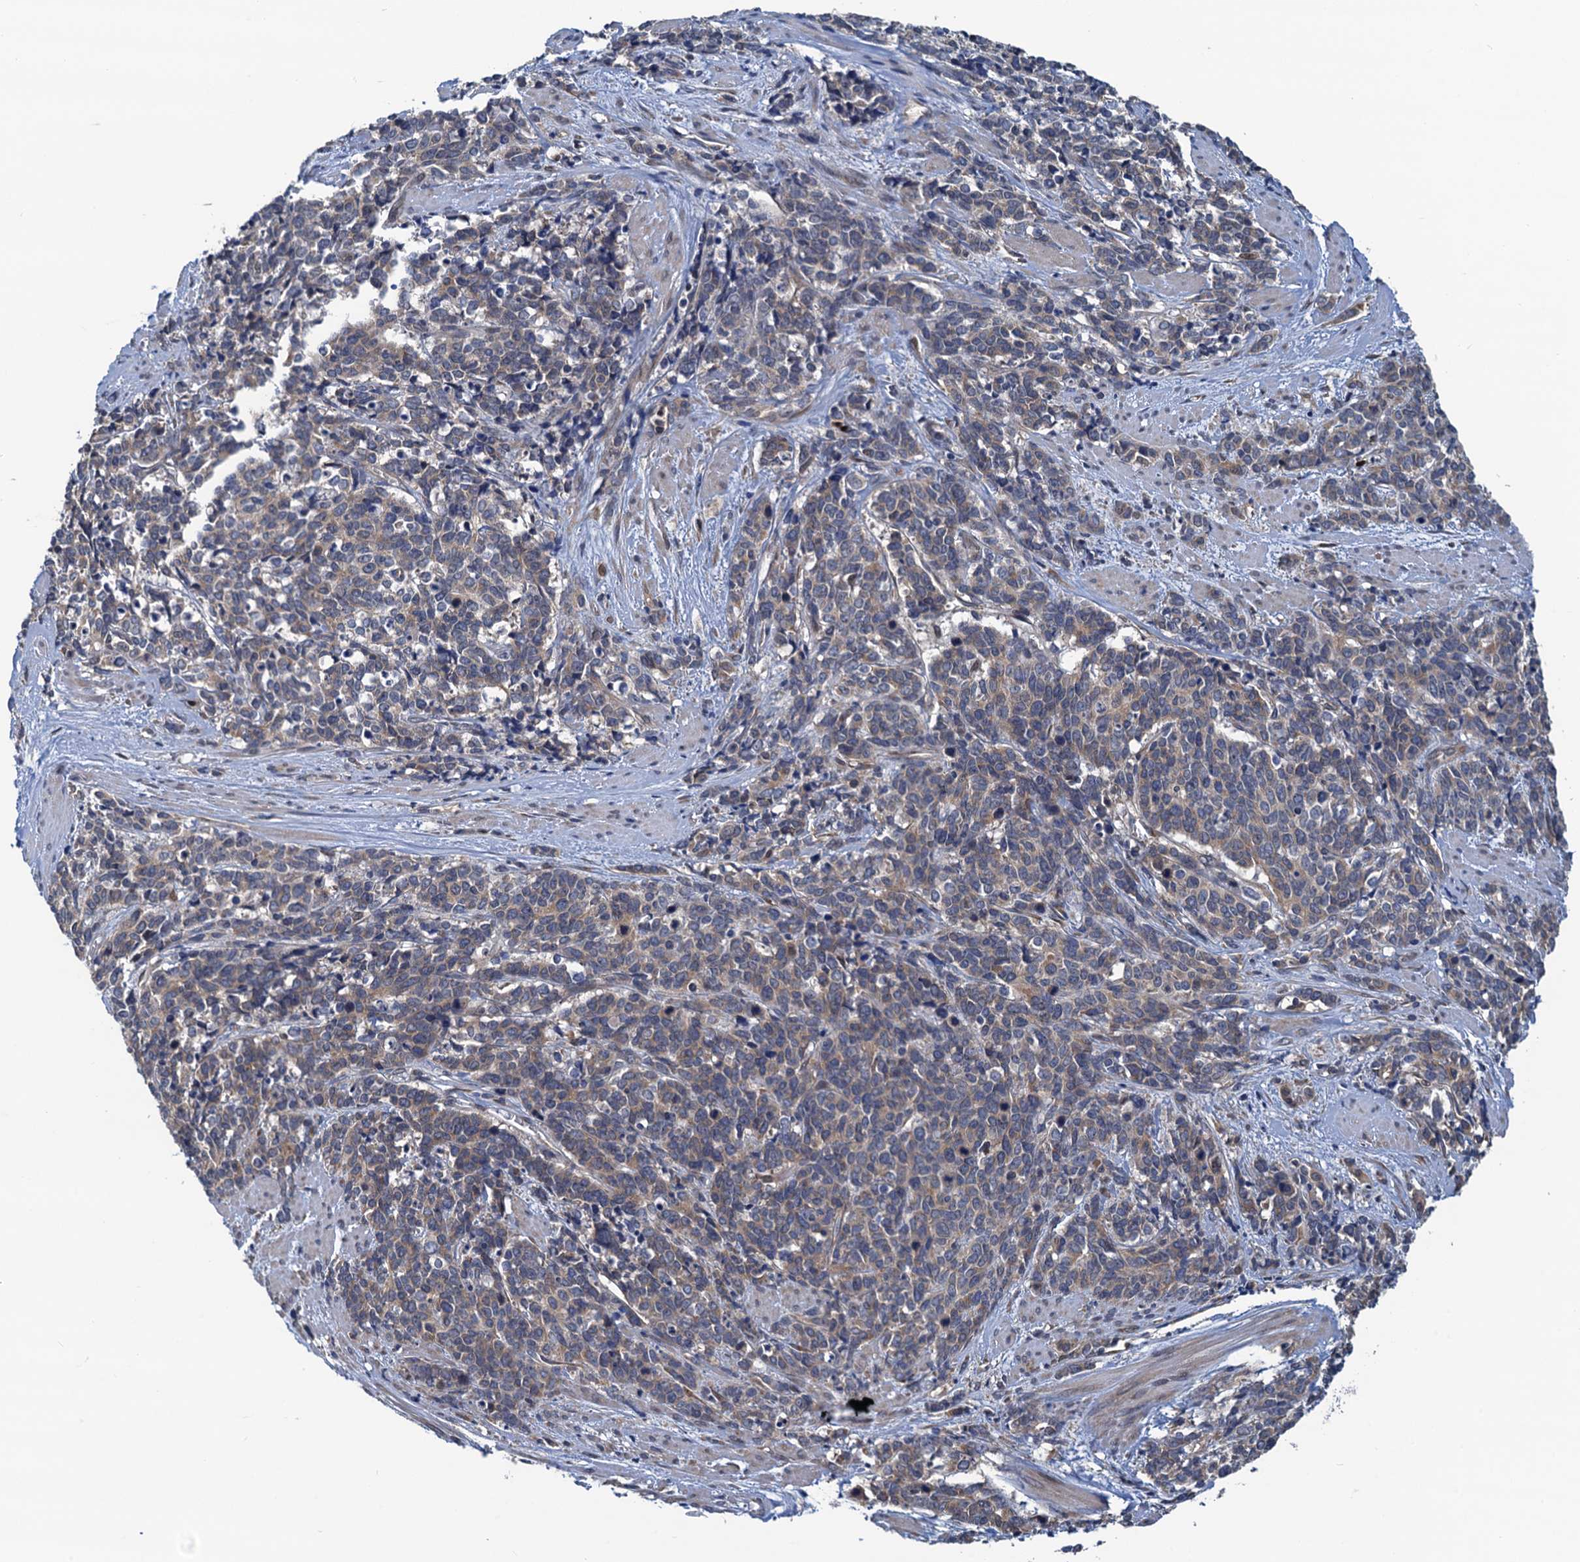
{"staining": {"intensity": "weak", "quantity": "<25%", "location": "cytoplasmic/membranous"}, "tissue": "cervical cancer", "cell_type": "Tumor cells", "image_type": "cancer", "snomed": [{"axis": "morphology", "description": "Squamous cell carcinoma, NOS"}, {"axis": "topography", "description": "Cervix"}], "caption": "Immunohistochemistry histopathology image of squamous cell carcinoma (cervical) stained for a protein (brown), which shows no staining in tumor cells.", "gene": "RNF125", "patient": {"sex": "female", "age": 60}}